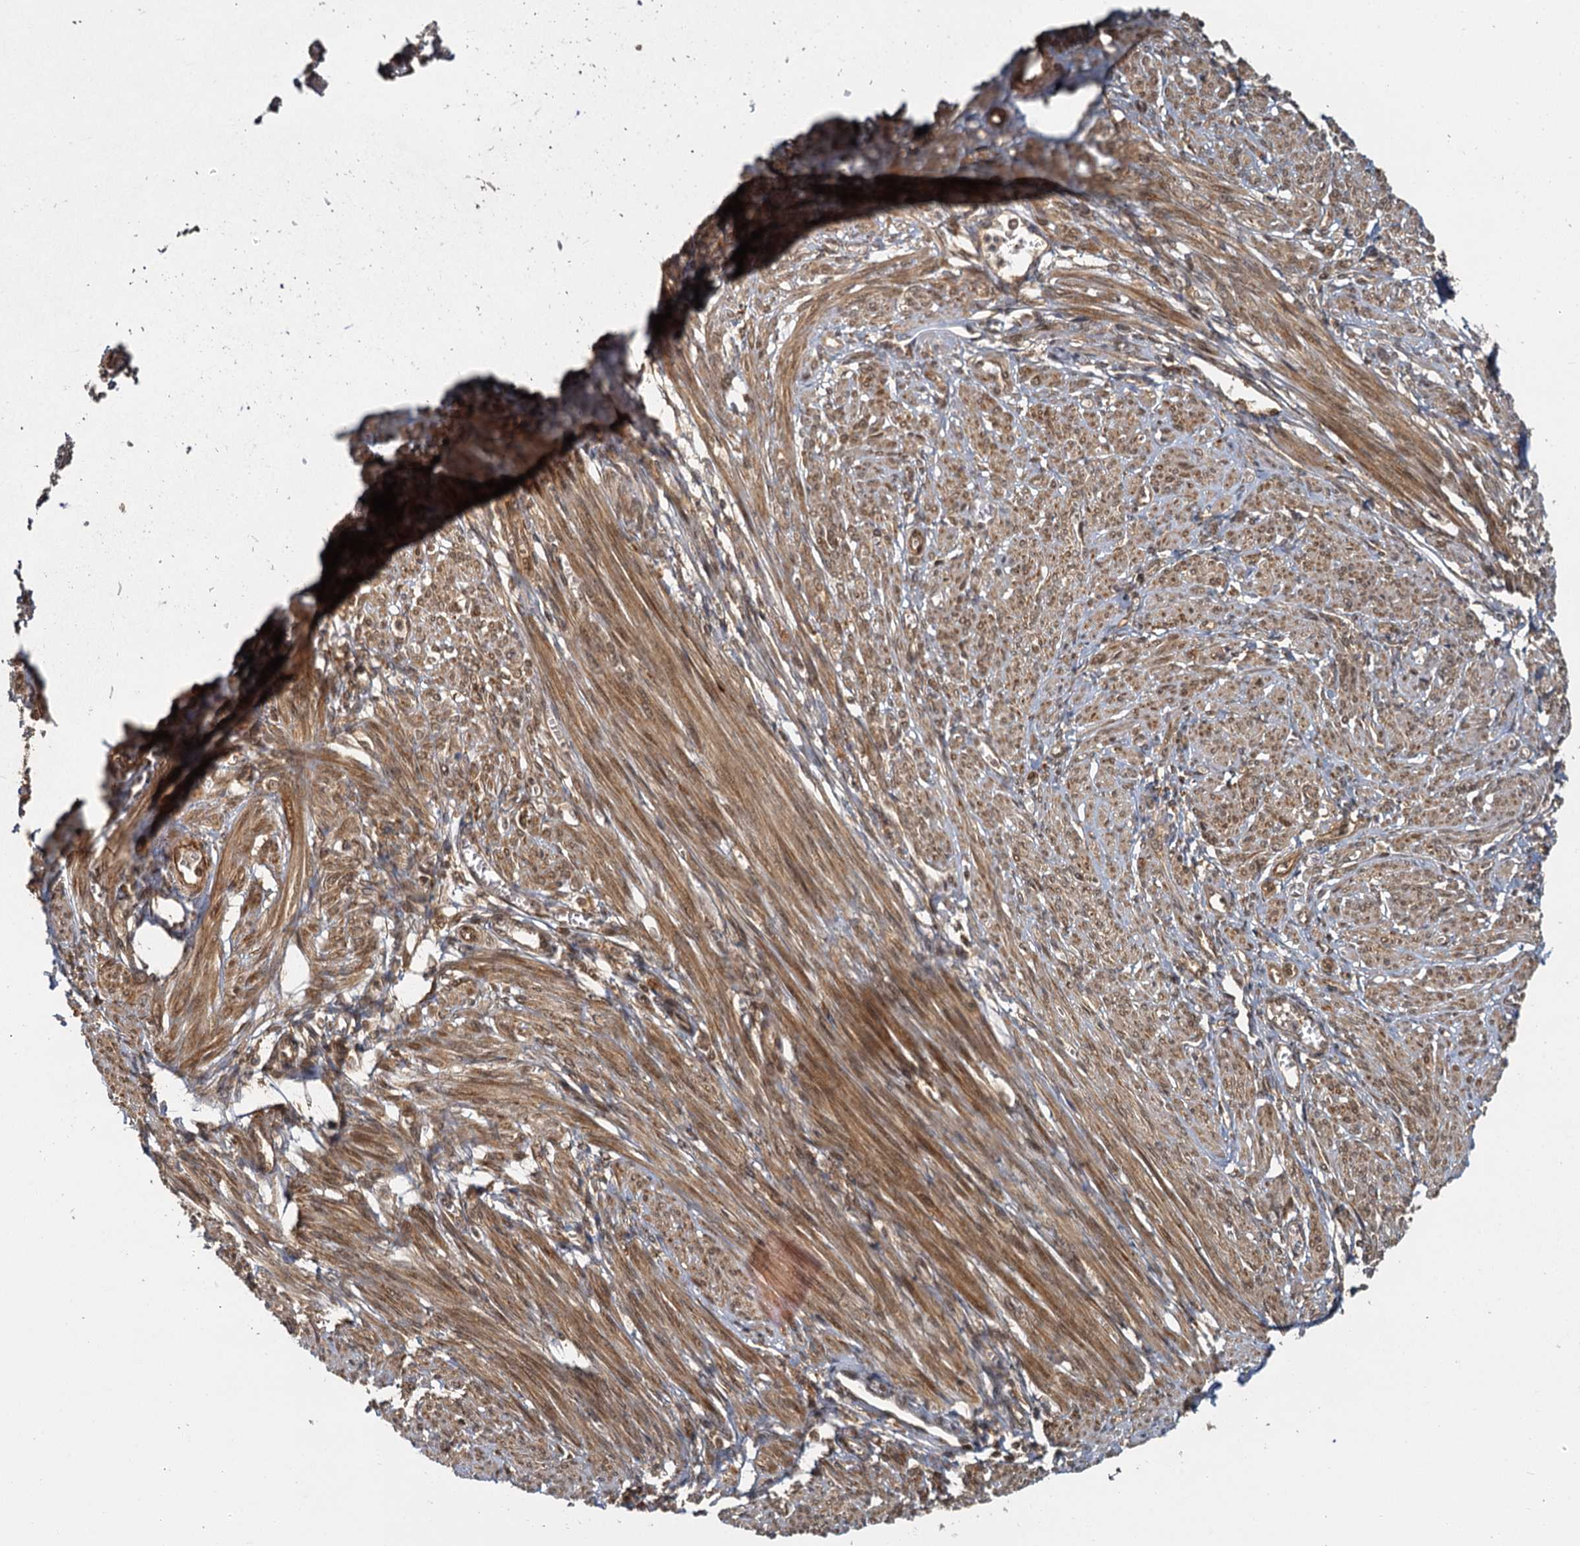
{"staining": {"intensity": "moderate", "quantity": "25%-75%", "location": "cytoplasmic/membranous,nuclear"}, "tissue": "smooth muscle", "cell_type": "Smooth muscle cells", "image_type": "normal", "snomed": [{"axis": "morphology", "description": "Normal tissue, NOS"}, {"axis": "topography", "description": "Smooth muscle"}], "caption": "Smooth muscle stained with IHC reveals moderate cytoplasmic/membranous,nuclear positivity in approximately 25%-75% of smooth muscle cells.", "gene": "ZNF549", "patient": {"sex": "female", "age": 39}}